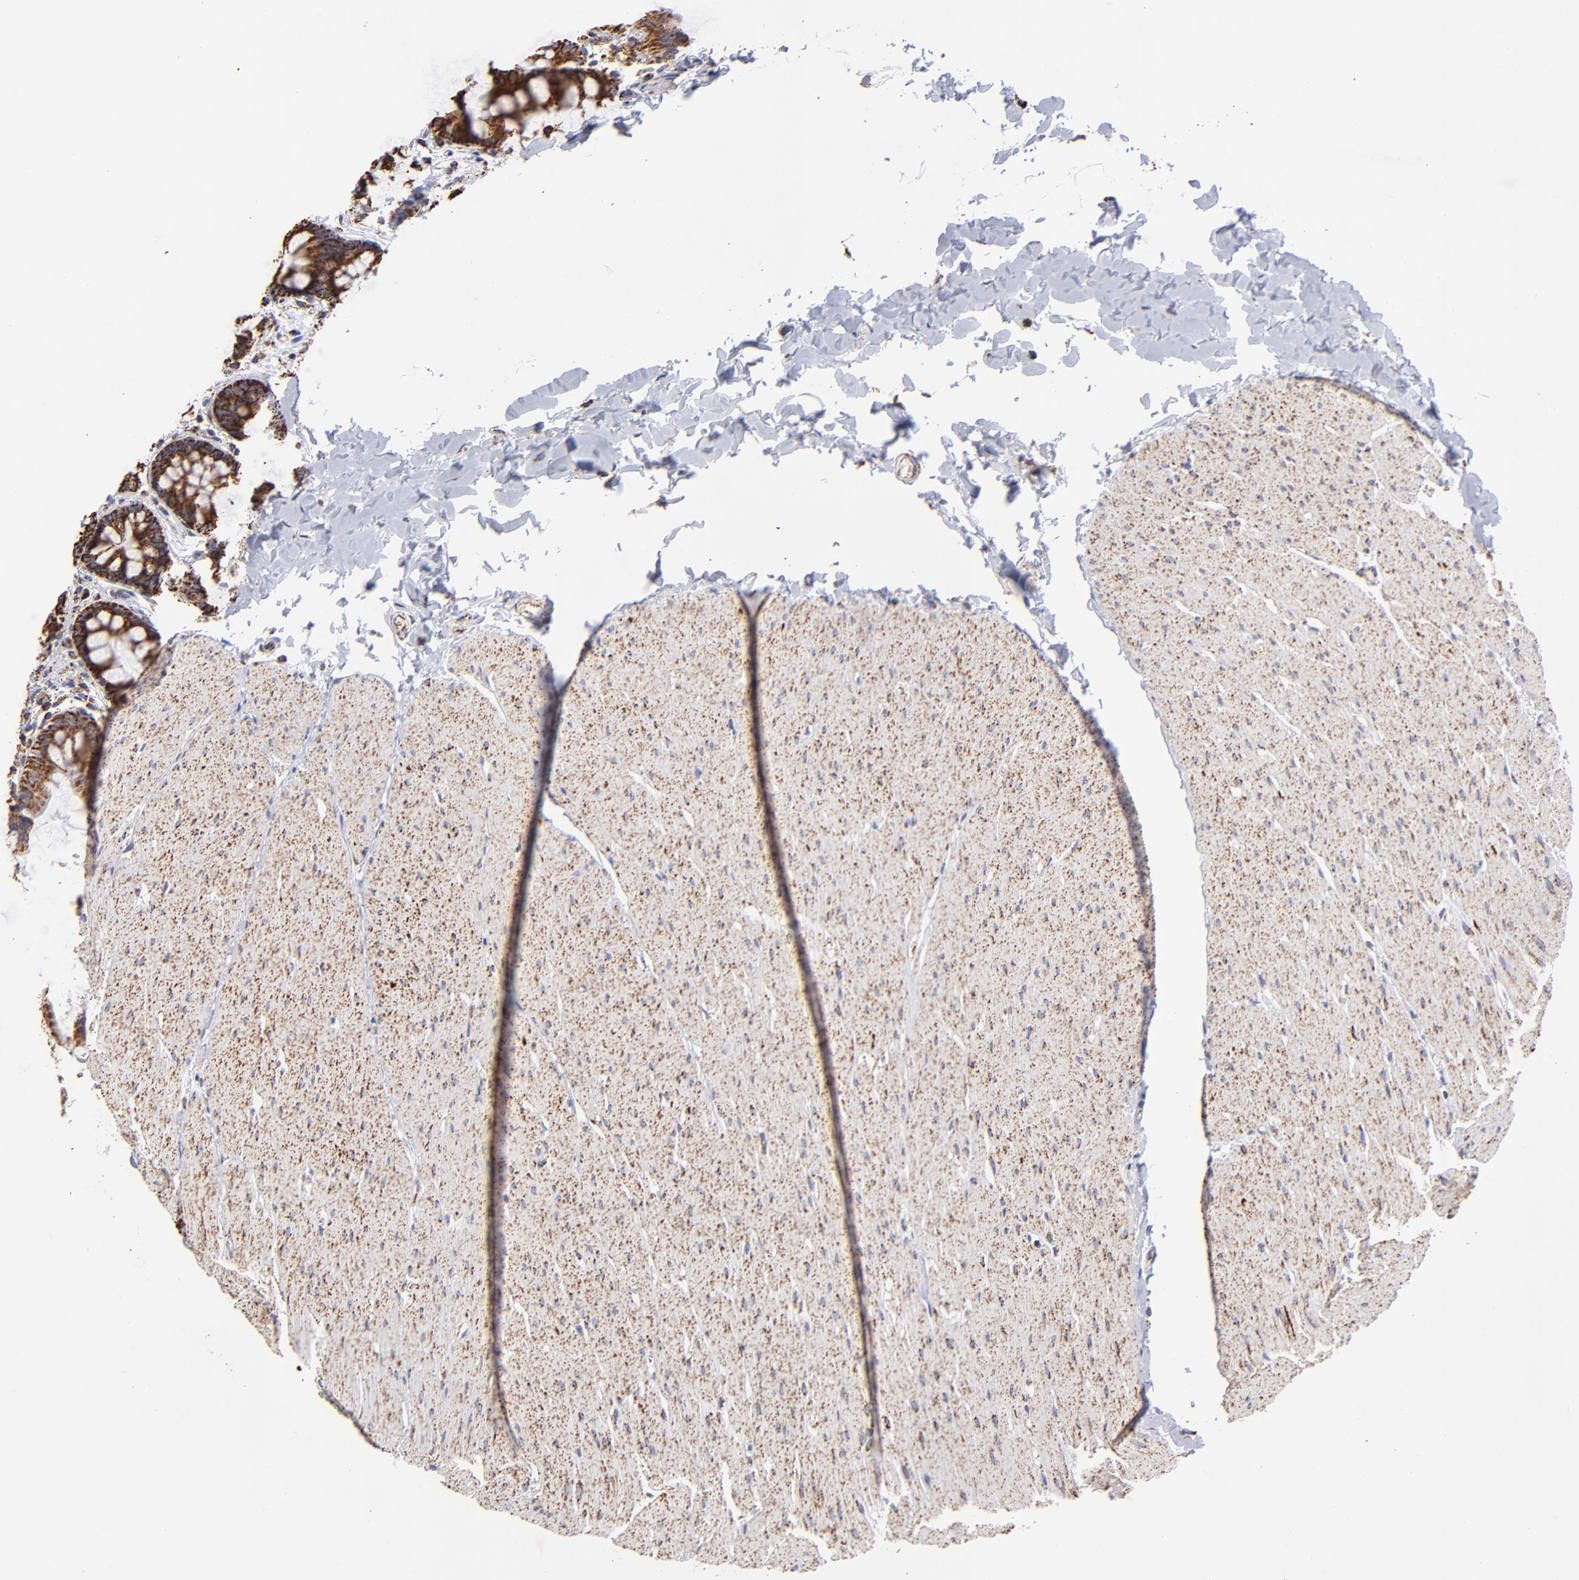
{"staining": {"intensity": "strong", "quantity": ">75%", "location": "cytoplasmic/membranous"}, "tissue": "colon", "cell_type": "Glandular cells", "image_type": "normal", "snomed": [{"axis": "morphology", "description": "Normal tissue, NOS"}, {"axis": "topography", "description": "Smooth muscle"}, {"axis": "topography", "description": "Colon"}], "caption": "Colon stained with DAB immunohistochemistry shows high levels of strong cytoplasmic/membranous positivity in about >75% of glandular cells.", "gene": "PHB1", "patient": {"sex": "male", "age": 67}}